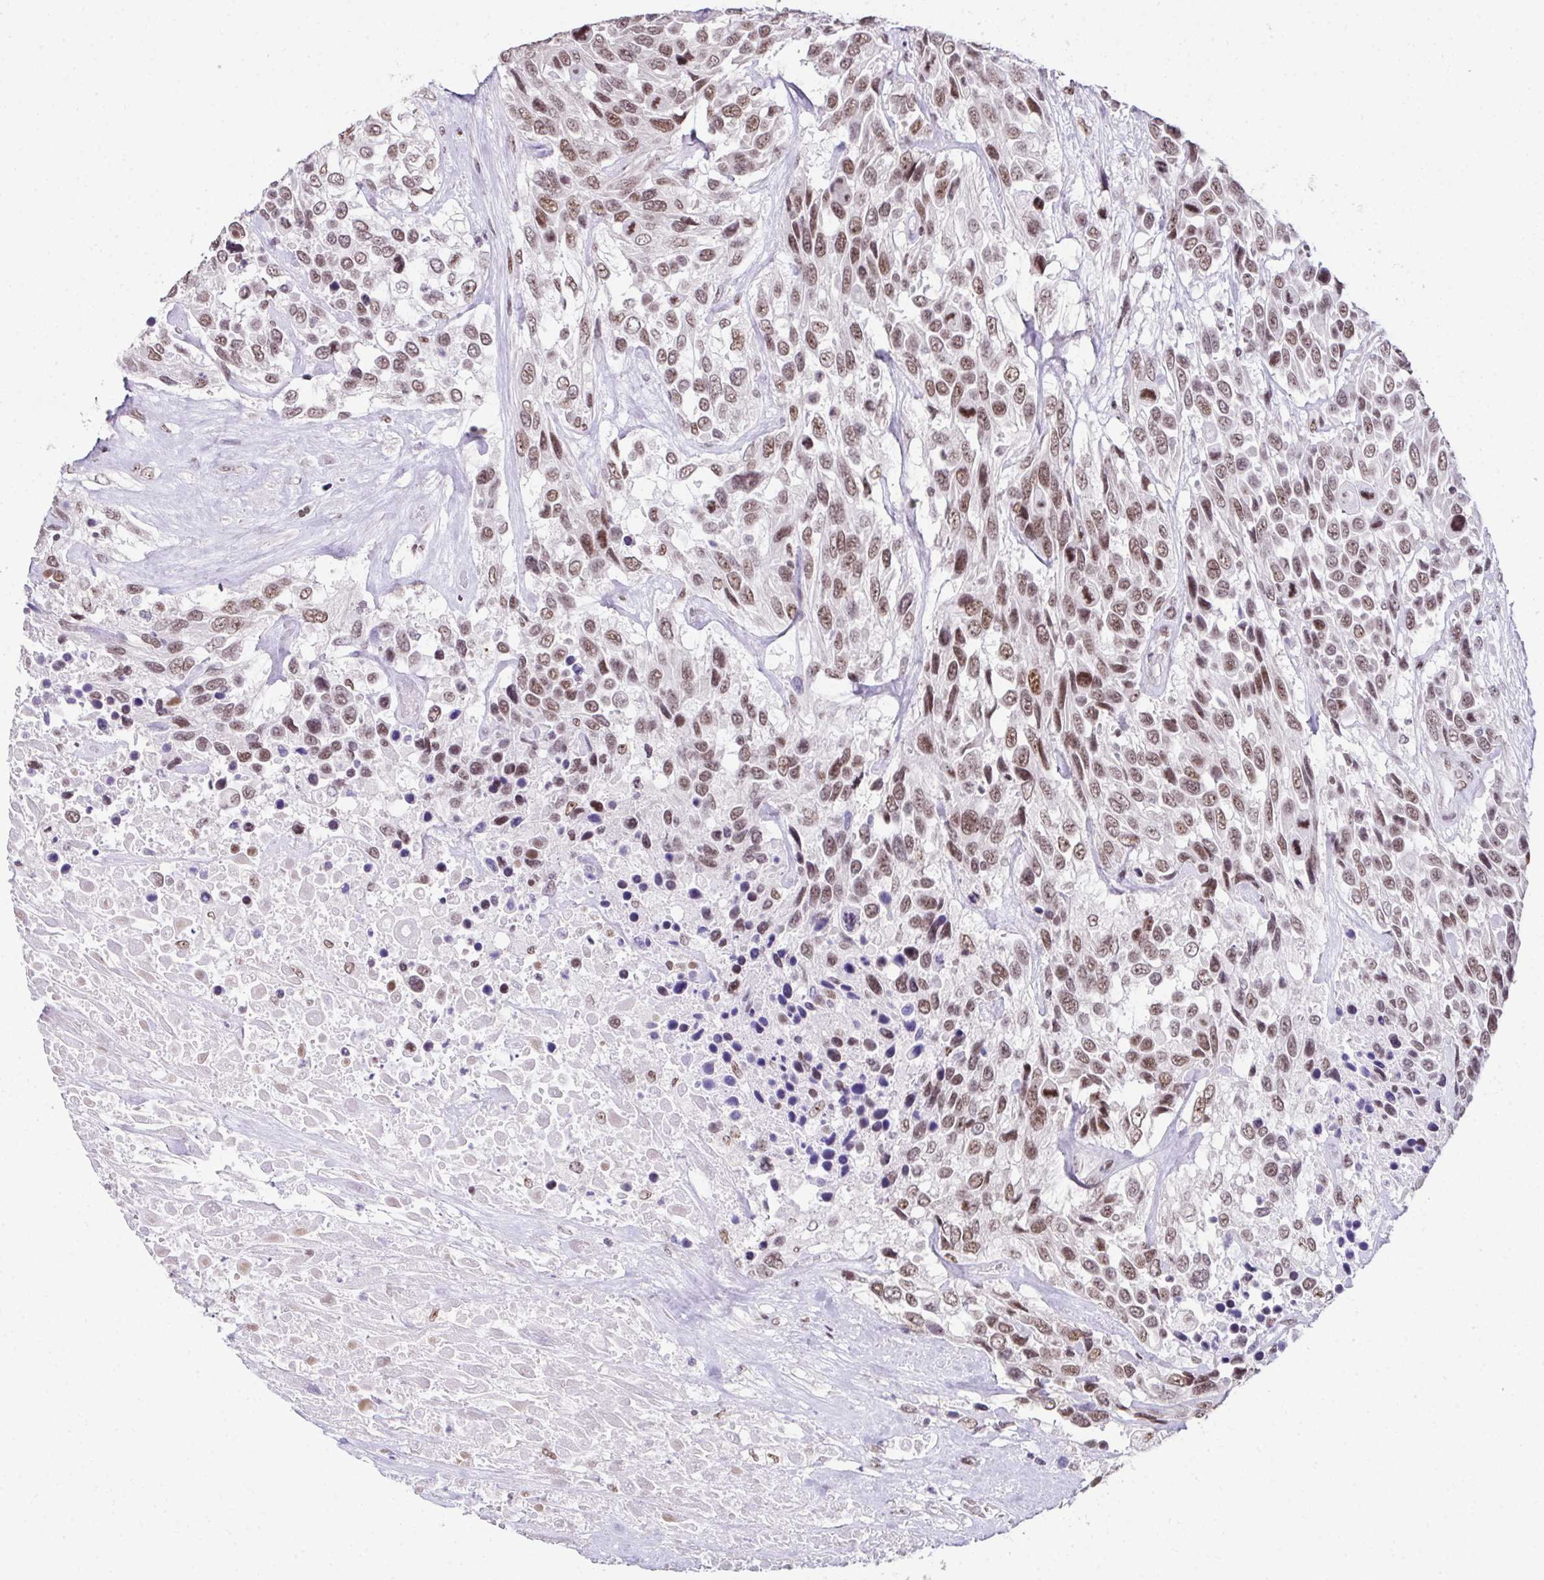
{"staining": {"intensity": "moderate", "quantity": ">75%", "location": "nuclear"}, "tissue": "urothelial cancer", "cell_type": "Tumor cells", "image_type": "cancer", "snomed": [{"axis": "morphology", "description": "Urothelial carcinoma, High grade"}, {"axis": "topography", "description": "Urinary bladder"}], "caption": "Immunohistochemistry histopathology image of neoplastic tissue: human high-grade urothelial carcinoma stained using immunohistochemistry (IHC) shows medium levels of moderate protein expression localized specifically in the nuclear of tumor cells, appearing as a nuclear brown color.", "gene": "ZNF800", "patient": {"sex": "female", "age": 70}}